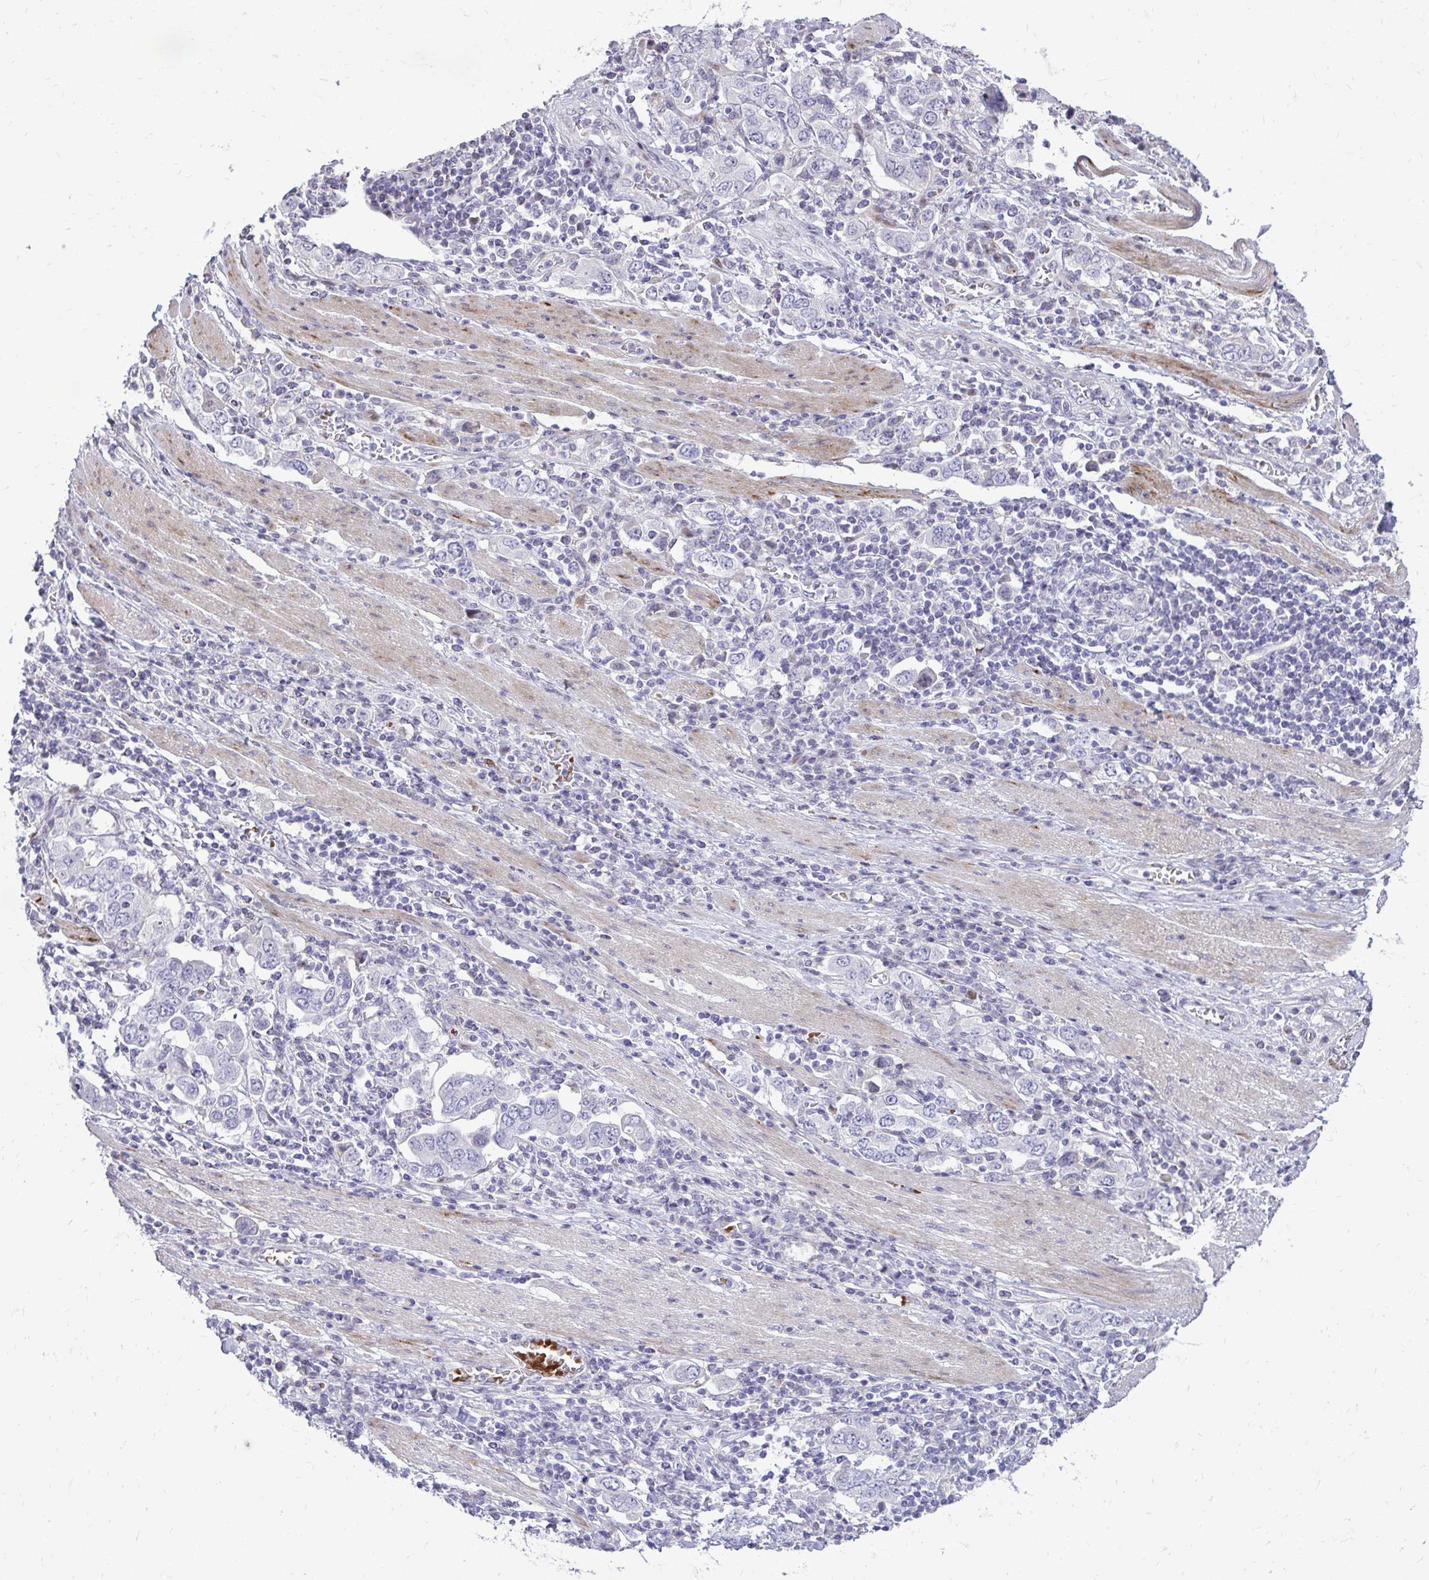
{"staining": {"intensity": "negative", "quantity": "none", "location": "none"}, "tissue": "stomach cancer", "cell_type": "Tumor cells", "image_type": "cancer", "snomed": [{"axis": "morphology", "description": "Adenocarcinoma, NOS"}, {"axis": "topography", "description": "Stomach, upper"}, {"axis": "topography", "description": "Stomach"}], "caption": "Immunohistochemical staining of adenocarcinoma (stomach) demonstrates no significant staining in tumor cells.", "gene": "DLX4", "patient": {"sex": "male", "age": 62}}